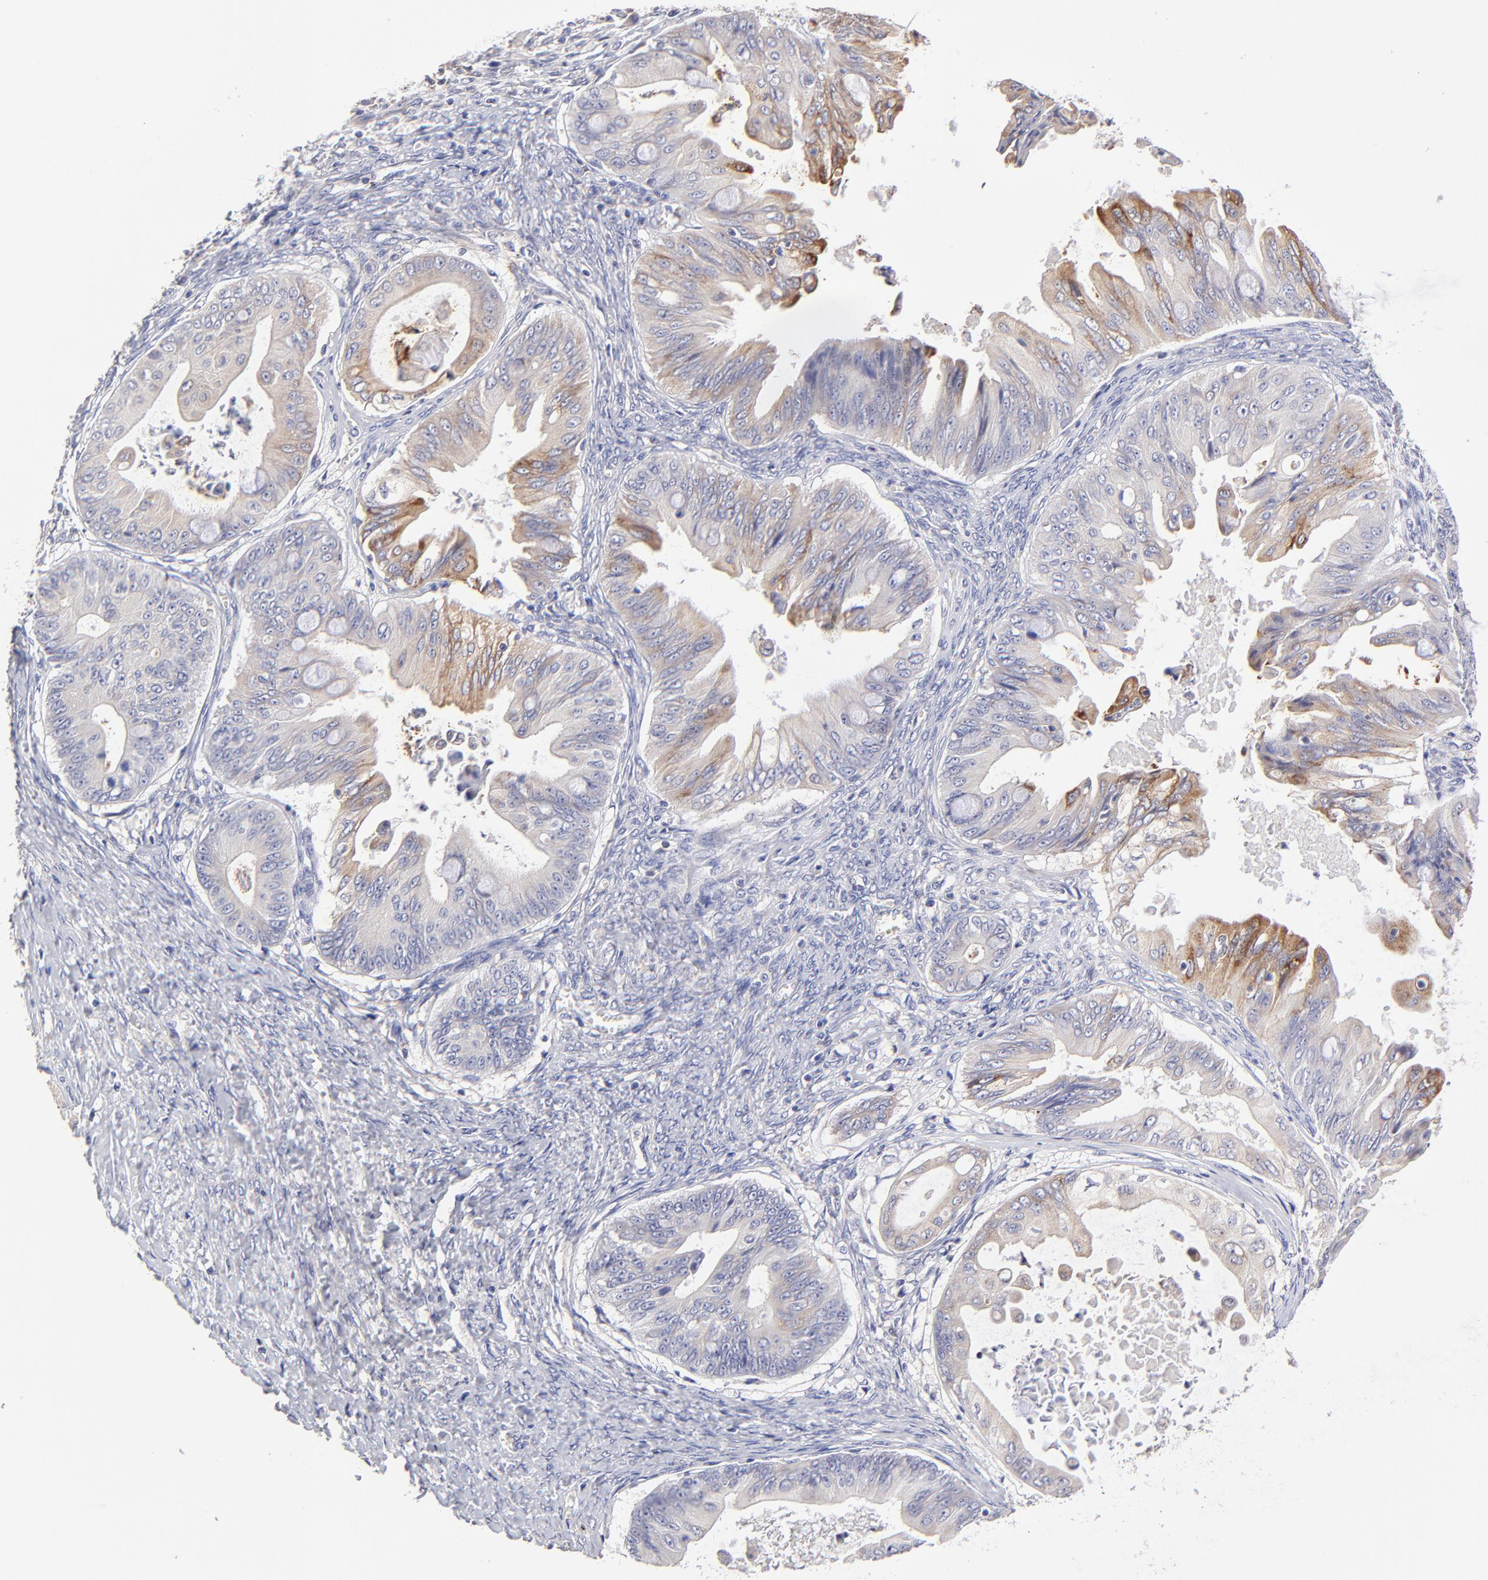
{"staining": {"intensity": "moderate", "quantity": "<25%", "location": "cytoplasmic/membranous"}, "tissue": "ovarian cancer", "cell_type": "Tumor cells", "image_type": "cancer", "snomed": [{"axis": "morphology", "description": "Cystadenocarcinoma, mucinous, NOS"}, {"axis": "topography", "description": "Ovary"}], "caption": "This is a photomicrograph of IHC staining of ovarian cancer, which shows moderate expression in the cytoplasmic/membranous of tumor cells.", "gene": "GCSAM", "patient": {"sex": "female", "age": 37}}